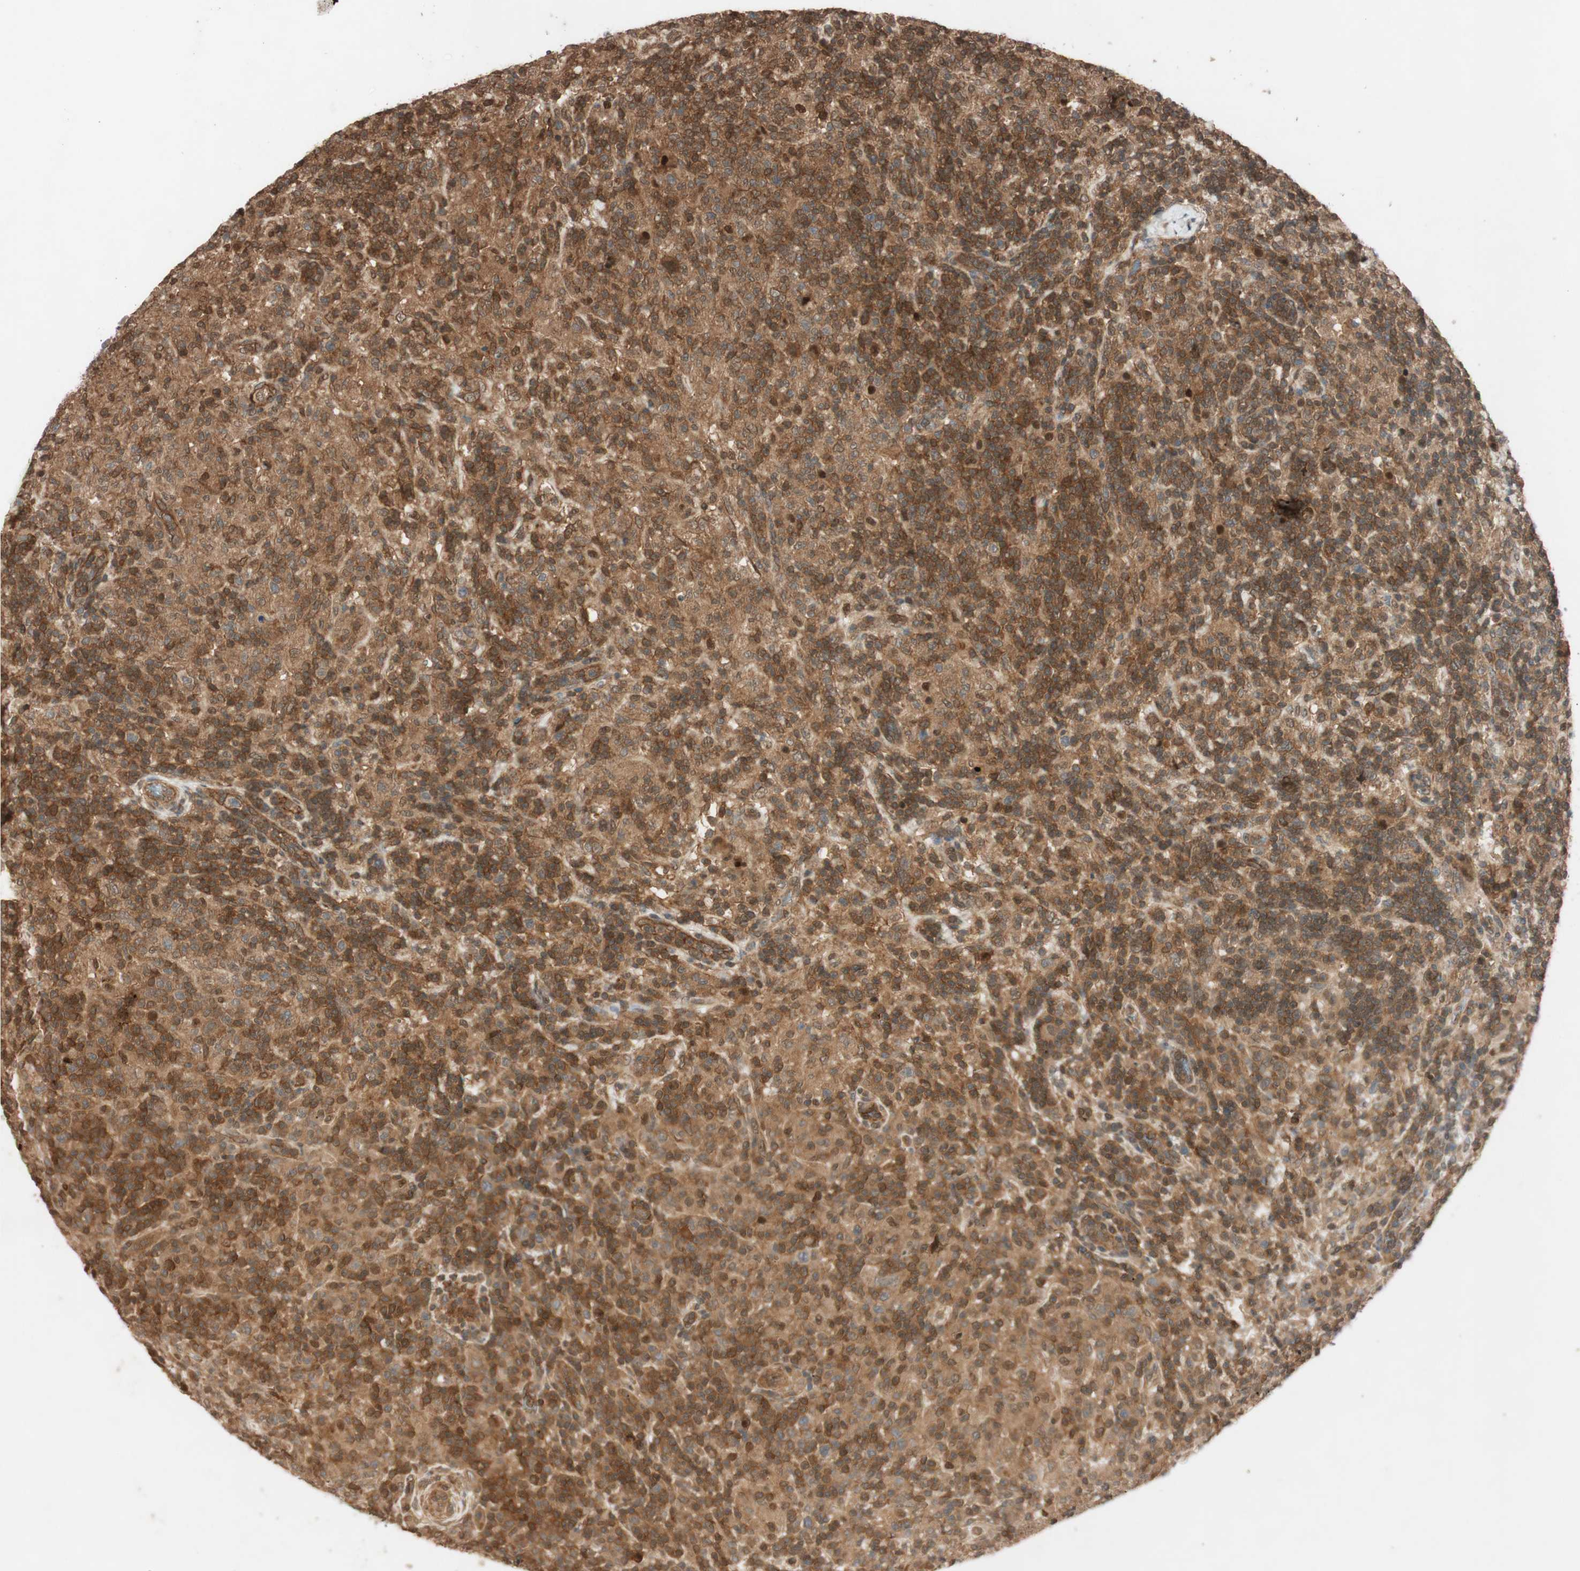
{"staining": {"intensity": "moderate", "quantity": ">75%", "location": "cytoplasmic/membranous,nuclear"}, "tissue": "lymphoma", "cell_type": "Tumor cells", "image_type": "cancer", "snomed": [{"axis": "morphology", "description": "Hodgkin's disease, NOS"}, {"axis": "topography", "description": "Lymph node"}], "caption": "Tumor cells demonstrate medium levels of moderate cytoplasmic/membranous and nuclear positivity in approximately >75% of cells in lymphoma. Immunohistochemistry stains the protein of interest in brown and the nuclei are stained blue.", "gene": "EPHA8", "patient": {"sex": "male", "age": 70}}